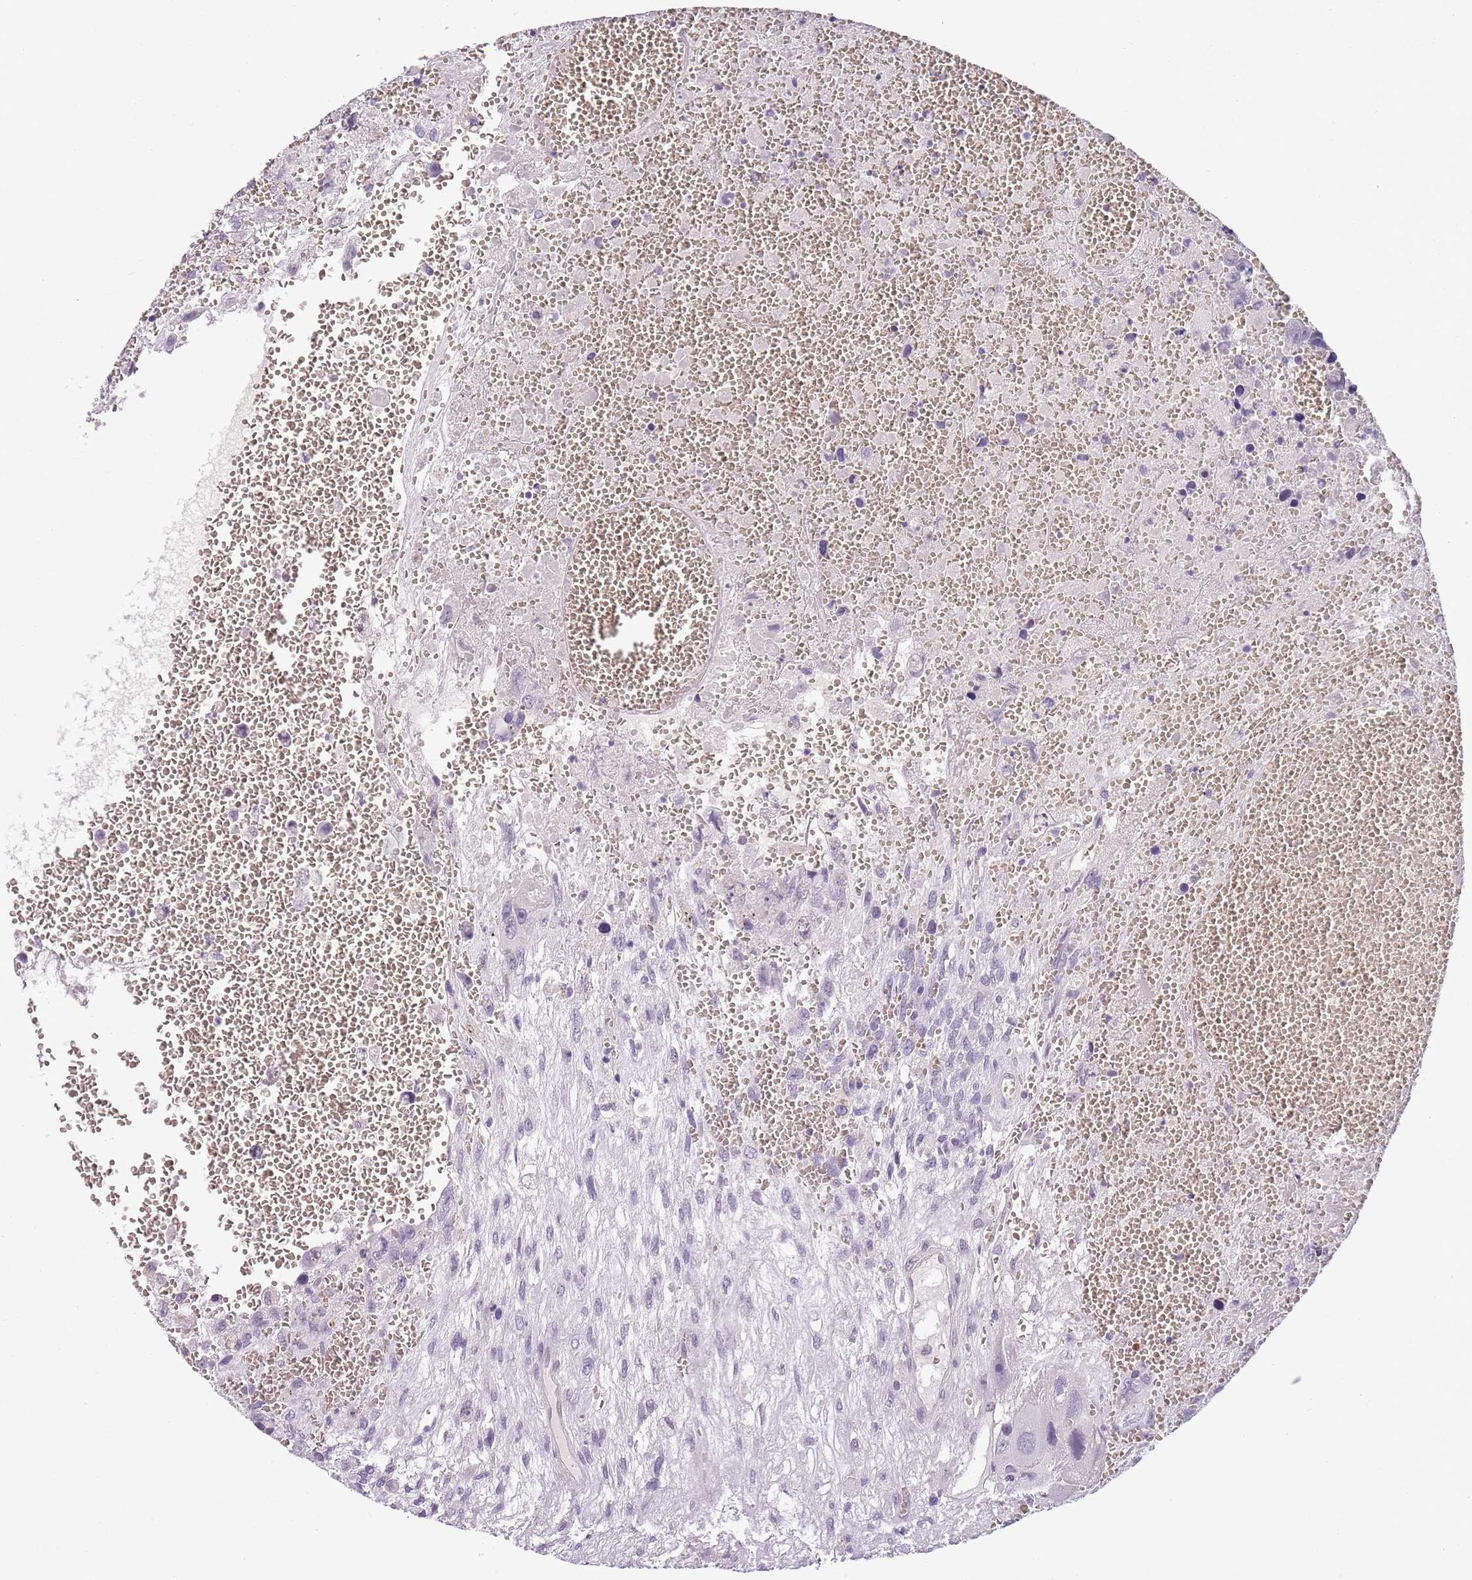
{"staining": {"intensity": "negative", "quantity": "none", "location": "none"}, "tissue": "testis cancer", "cell_type": "Tumor cells", "image_type": "cancer", "snomed": [{"axis": "morphology", "description": "Carcinoma, Embryonal, NOS"}, {"axis": "topography", "description": "Testis"}], "caption": "IHC of embryonal carcinoma (testis) demonstrates no positivity in tumor cells.", "gene": "PIEZO1", "patient": {"sex": "male", "age": 28}}